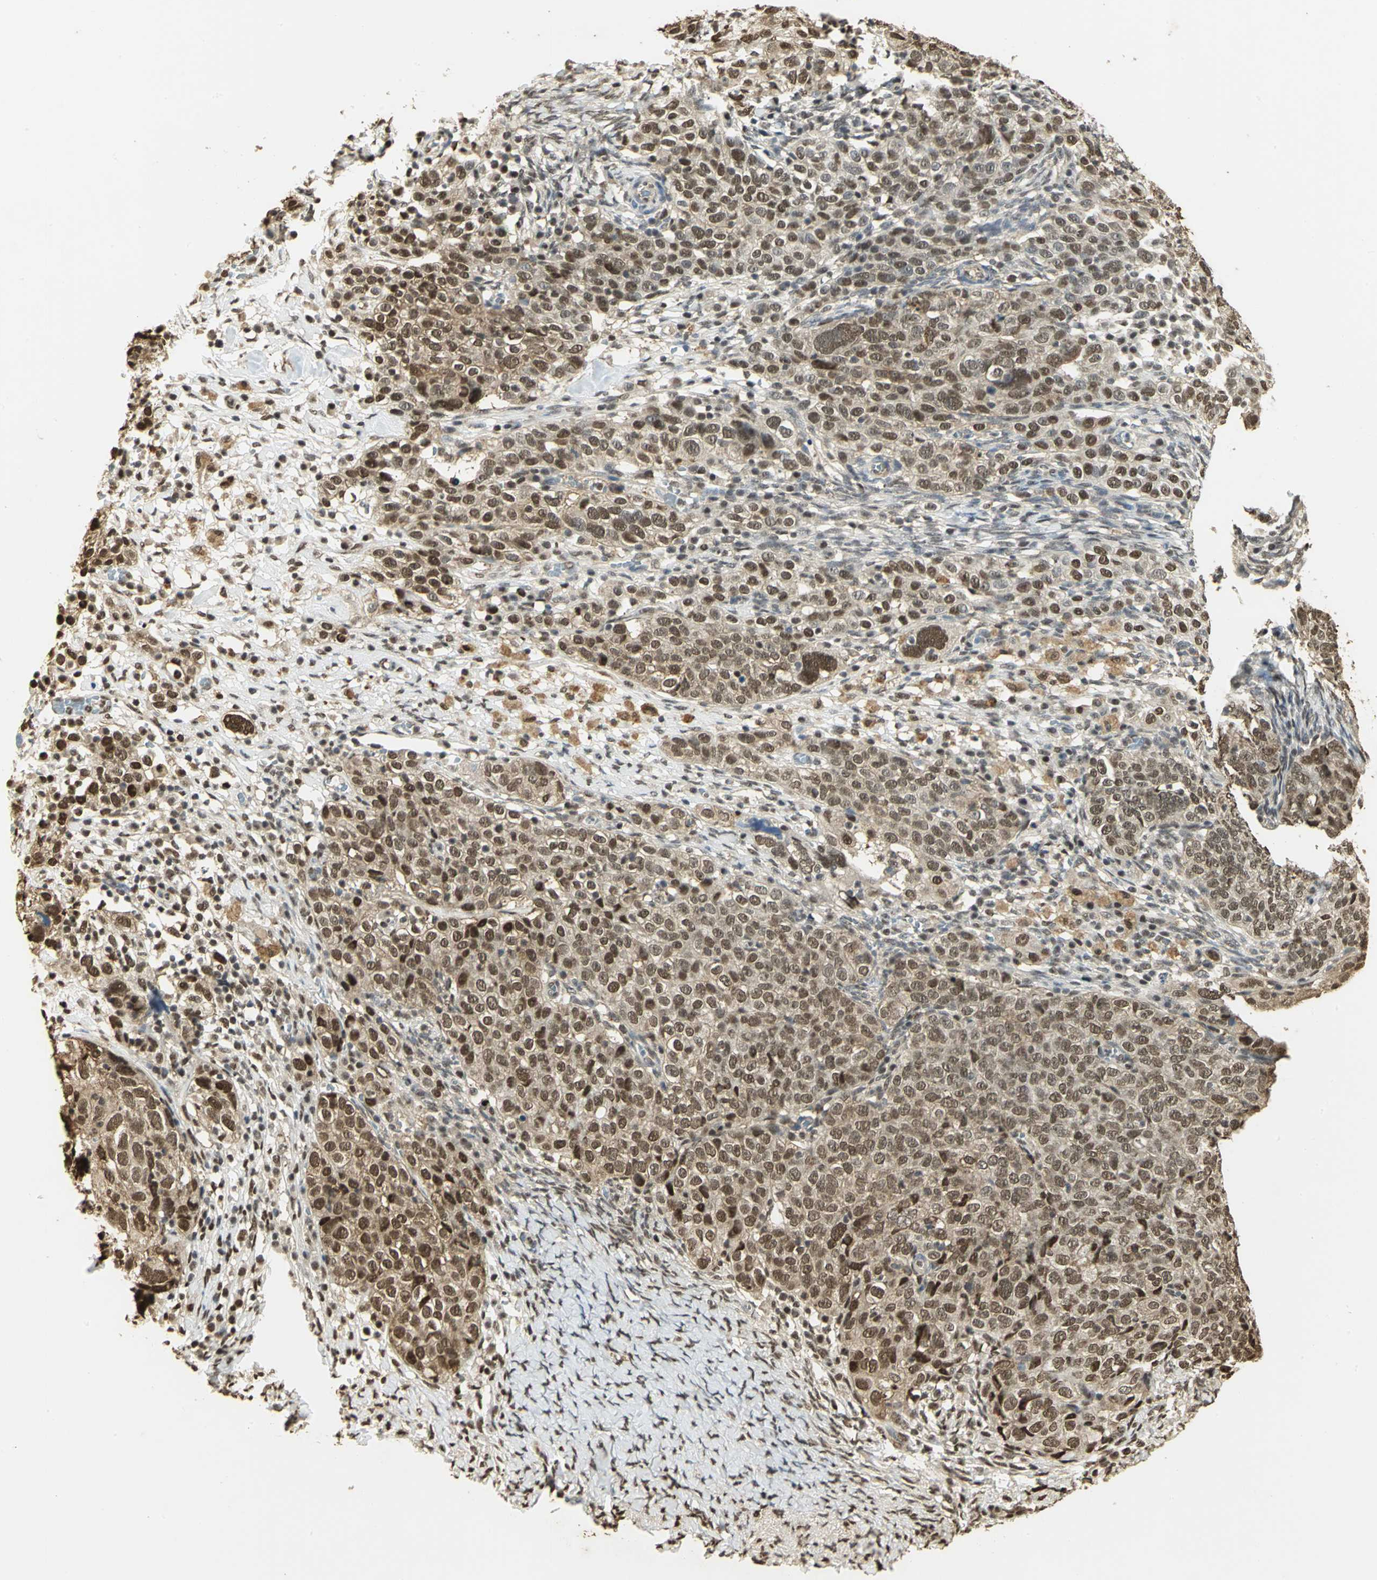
{"staining": {"intensity": "moderate", "quantity": ">75%", "location": "cytoplasmic/membranous,nuclear"}, "tissue": "ovarian cancer", "cell_type": "Tumor cells", "image_type": "cancer", "snomed": [{"axis": "morphology", "description": "Normal tissue, NOS"}, {"axis": "morphology", "description": "Cystadenocarcinoma, serous, NOS"}, {"axis": "topography", "description": "Ovary"}], "caption": "Ovarian cancer (serous cystadenocarcinoma) tissue exhibits moderate cytoplasmic/membranous and nuclear staining in about >75% of tumor cells", "gene": "SET", "patient": {"sex": "female", "age": 62}}